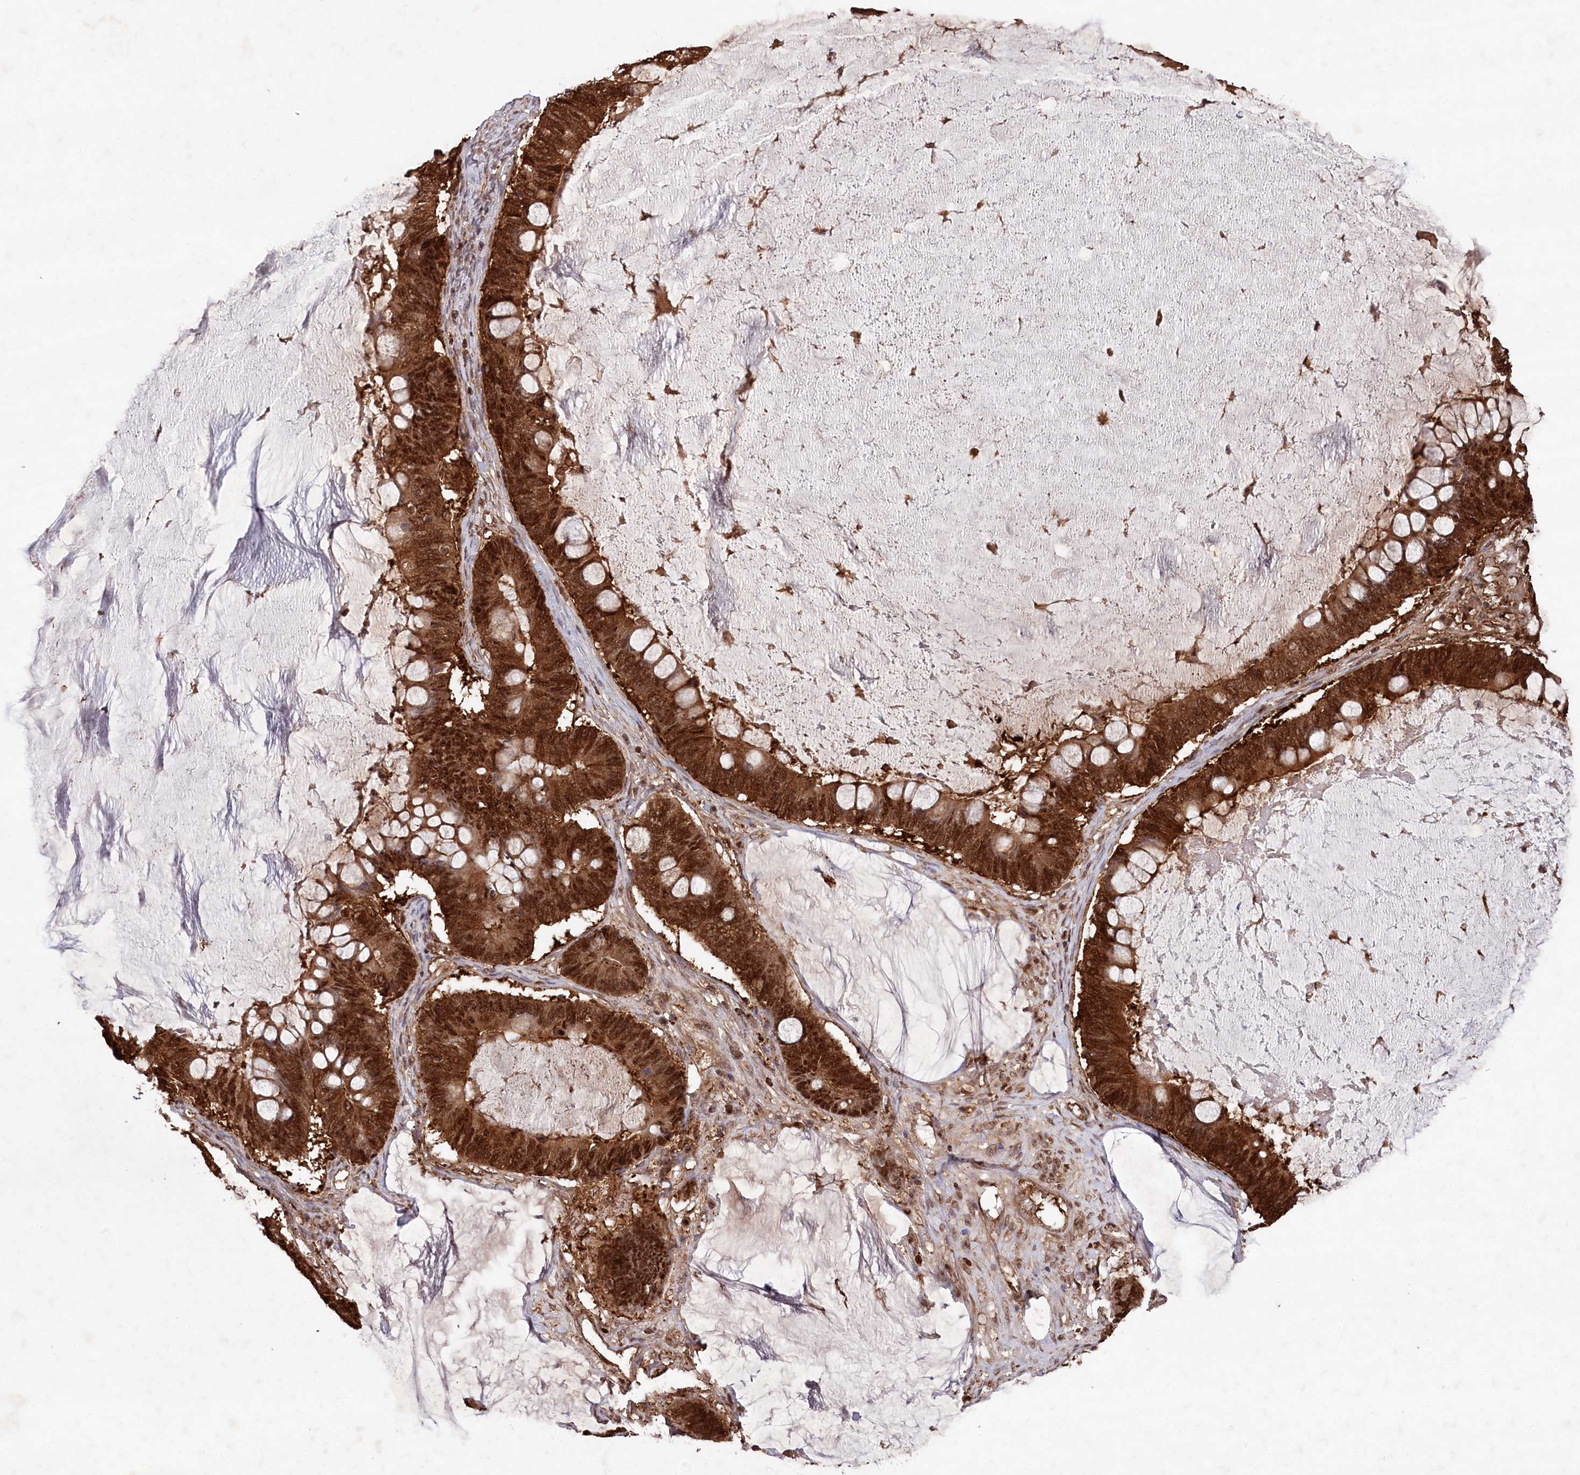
{"staining": {"intensity": "strong", "quantity": ">75%", "location": "cytoplasmic/membranous,nuclear"}, "tissue": "ovarian cancer", "cell_type": "Tumor cells", "image_type": "cancer", "snomed": [{"axis": "morphology", "description": "Cystadenocarcinoma, mucinous, NOS"}, {"axis": "topography", "description": "Ovary"}], "caption": "Immunohistochemistry of ovarian mucinous cystadenocarcinoma shows high levels of strong cytoplasmic/membranous and nuclear expression in about >75% of tumor cells.", "gene": "LSG1", "patient": {"sex": "female", "age": 61}}